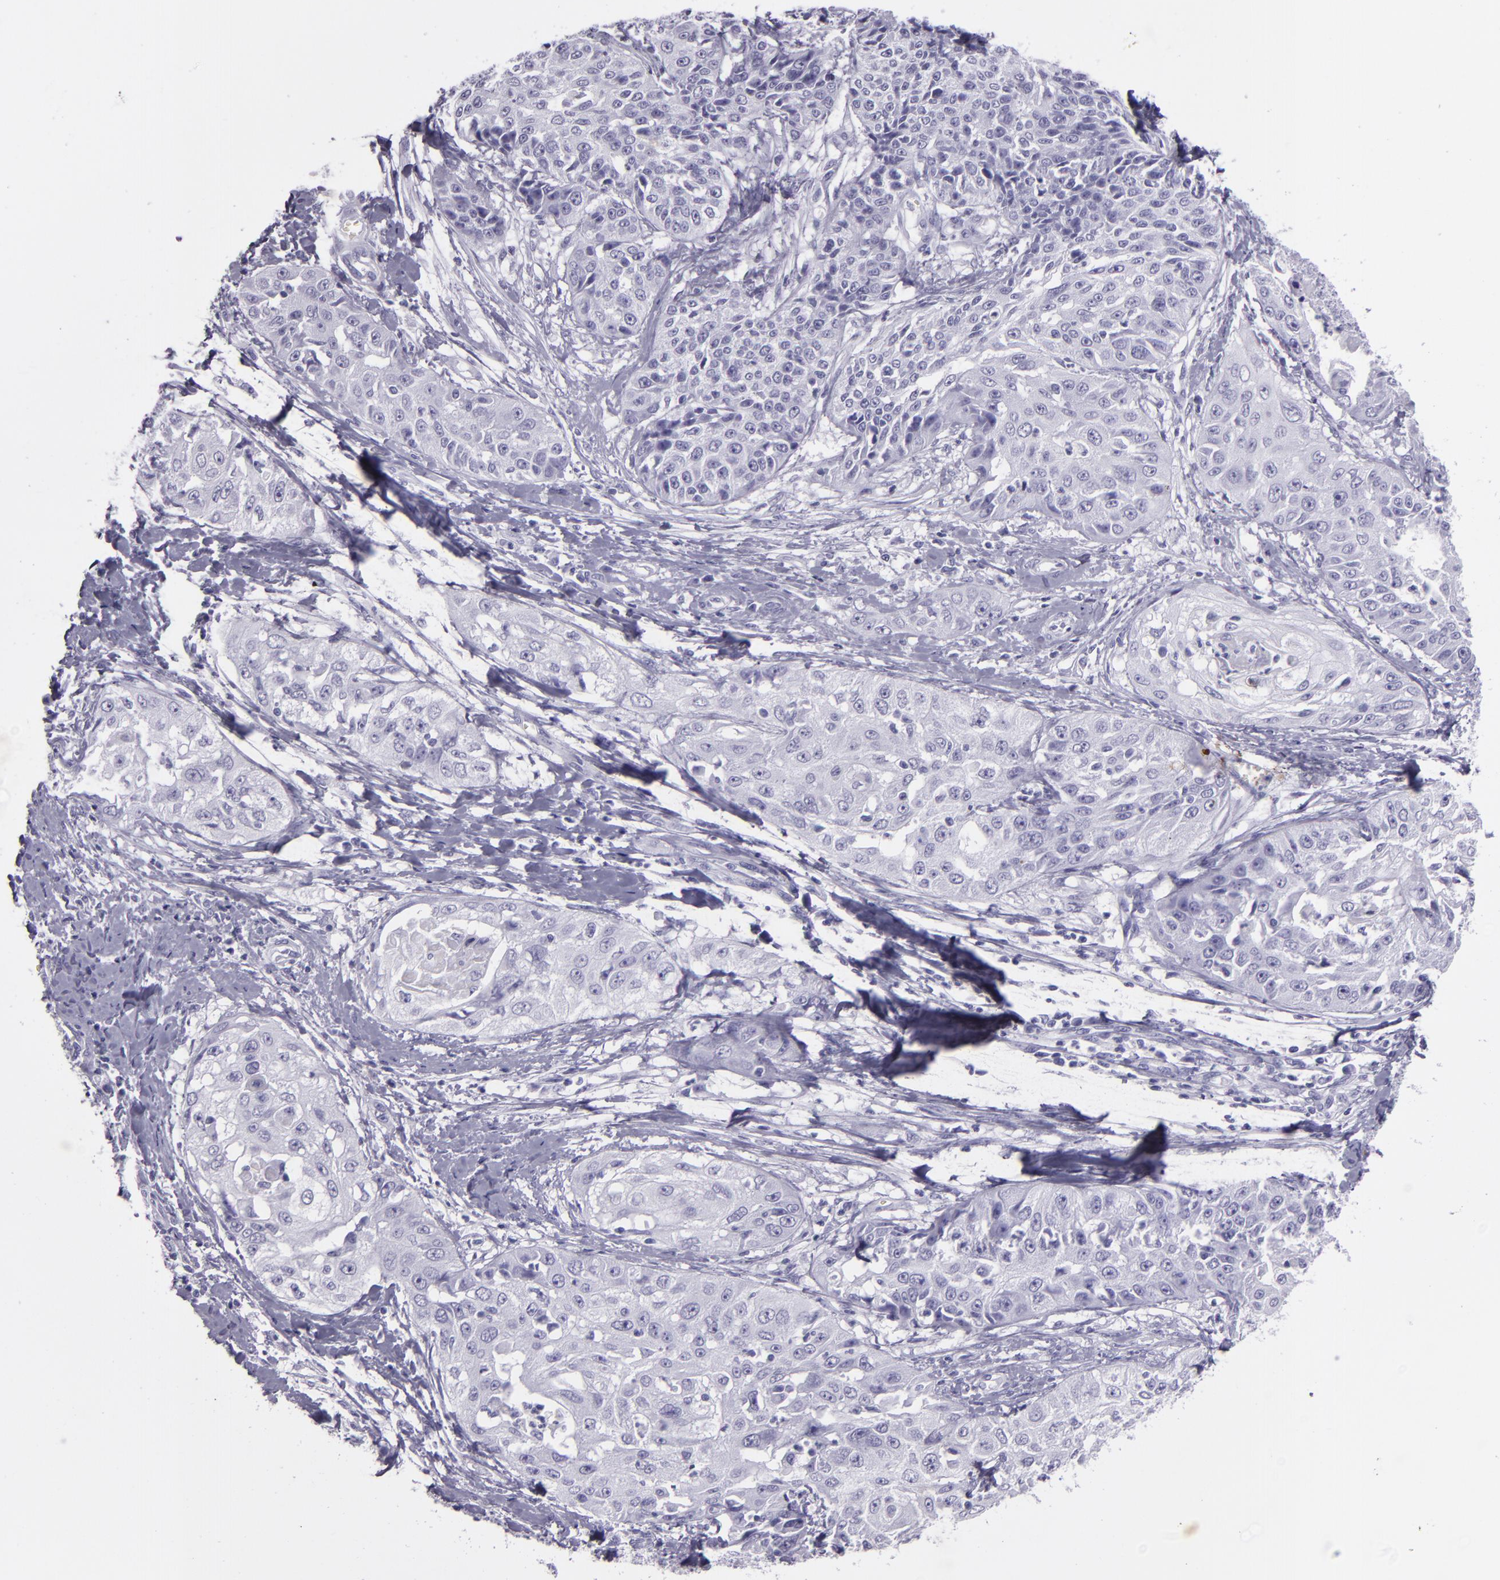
{"staining": {"intensity": "negative", "quantity": "none", "location": "none"}, "tissue": "cervical cancer", "cell_type": "Tumor cells", "image_type": "cancer", "snomed": [{"axis": "morphology", "description": "Squamous cell carcinoma, NOS"}, {"axis": "topography", "description": "Cervix"}], "caption": "DAB (3,3'-diaminobenzidine) immunohistochemical staining of cervical squamous cell carcinoma displays no significant positivity in tumor cells.", "gene": "CR2", "patient": {"sex": "female", "age": 64}}